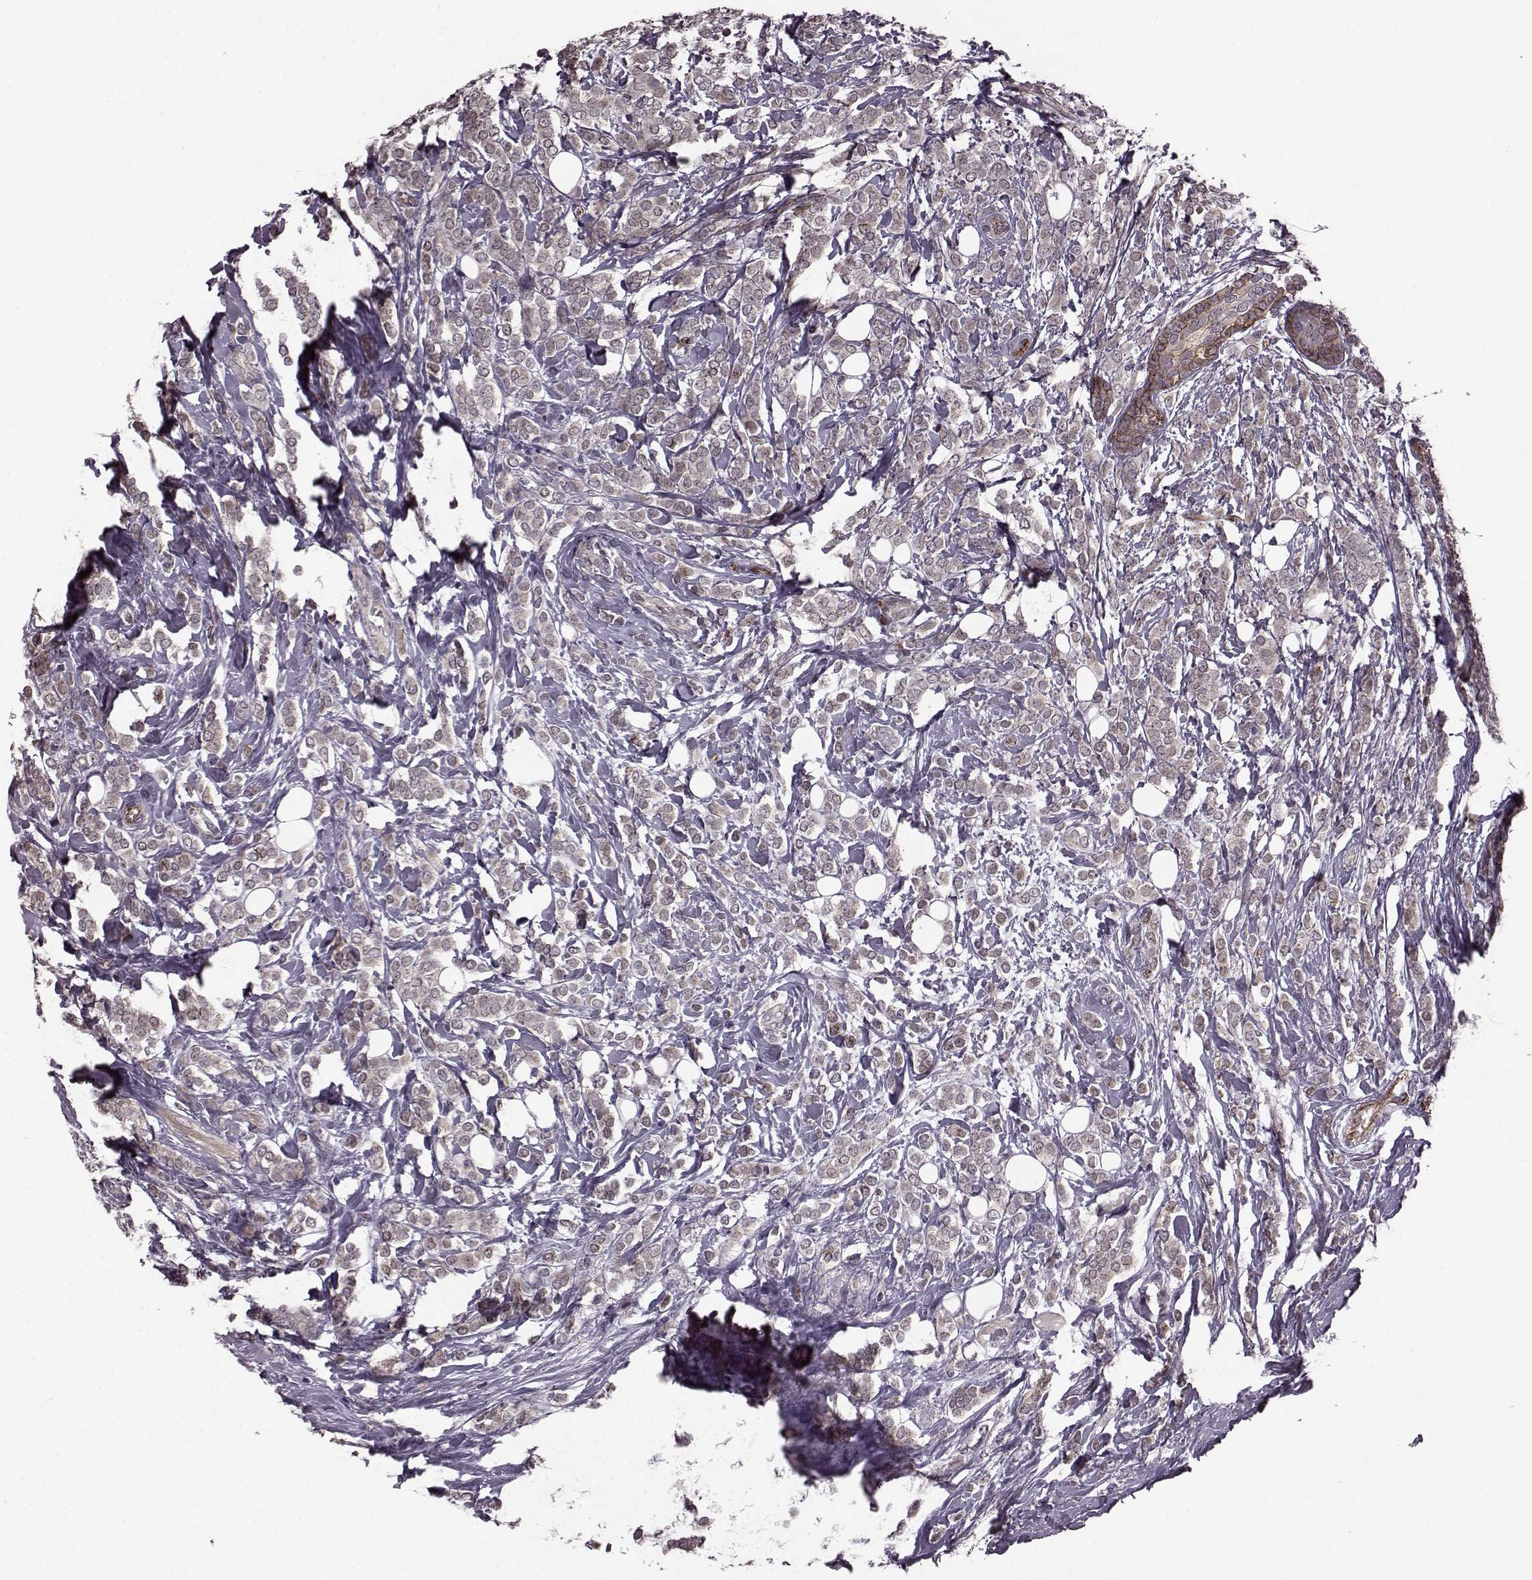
{"staining": {"intensity": "negative", "quantity": "none", "location": "none"}, "tissue": "breast cancer", "cell_type": "Tumor cells", "image_type": "cancer", "snomed": [{"axis": "morphology", "description": "Lobular carcinoma"}, {"axis": "topography", "description": "Breast"}], "caption": "Immunohistochemistry (IHC) image of human breast lobular carcinoma stained for a protein (brown), which exhibits no staining in tumor cells.", "gene": "SYNPO", "patient": {"sex": "female", "age": 49}}